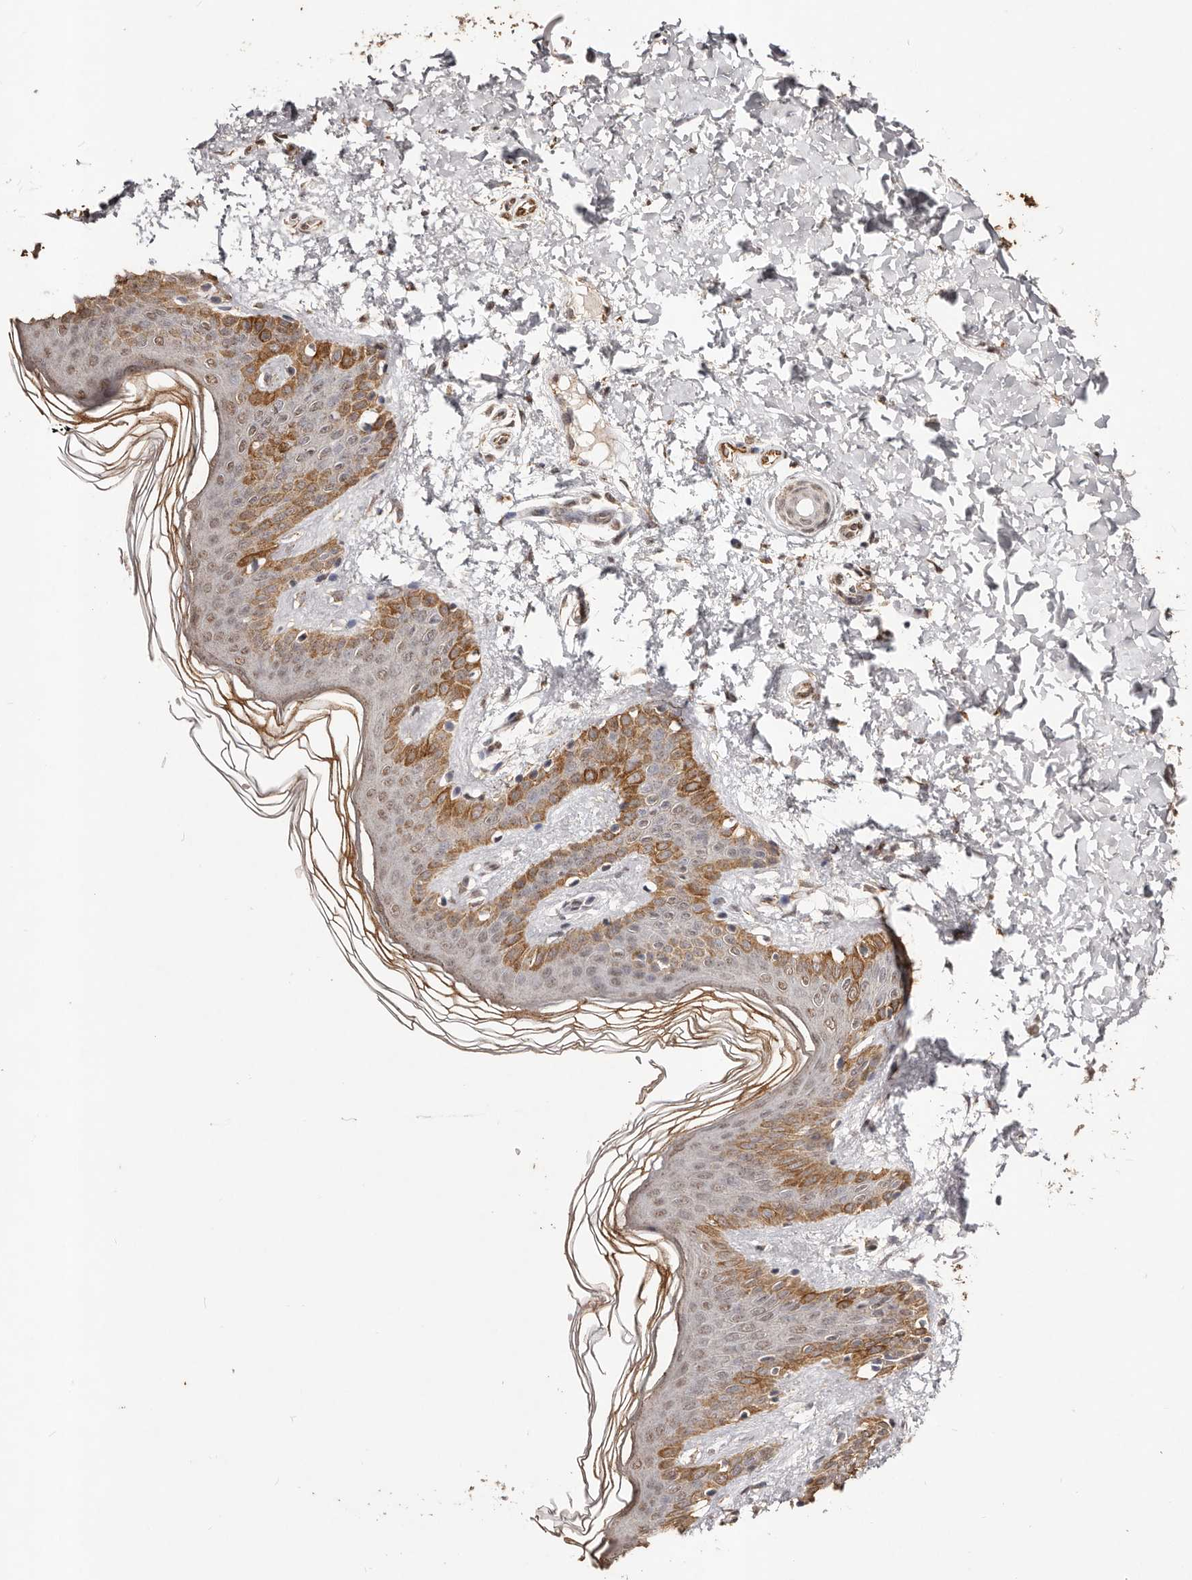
{"staining": {"intensity": "weak", "quantity": ">75%", "location": "cytoplasmic/membranous"}, "tissue": "skin", "cell_type": "Fibroblasts", "image_type": "normal", "snomed": [{"axis": "morphology", "description": "Normal tissue, NOS"}, {"axis": "morphology", "description": "Neoplasm, benign, NOS"}, {"axis": "topography", "description": "Skin"}, {"axis": "topography", "description": "Soft tissue"}], "caption": "Immunohistochemical staining of unremarkable human skin shows >75% levels of weak cytoplasmic/membranous protein expression in about >75% of fibroblasts.", "gene": "RPS6KA5", "patient": {"sex": "male", "age": 26}}